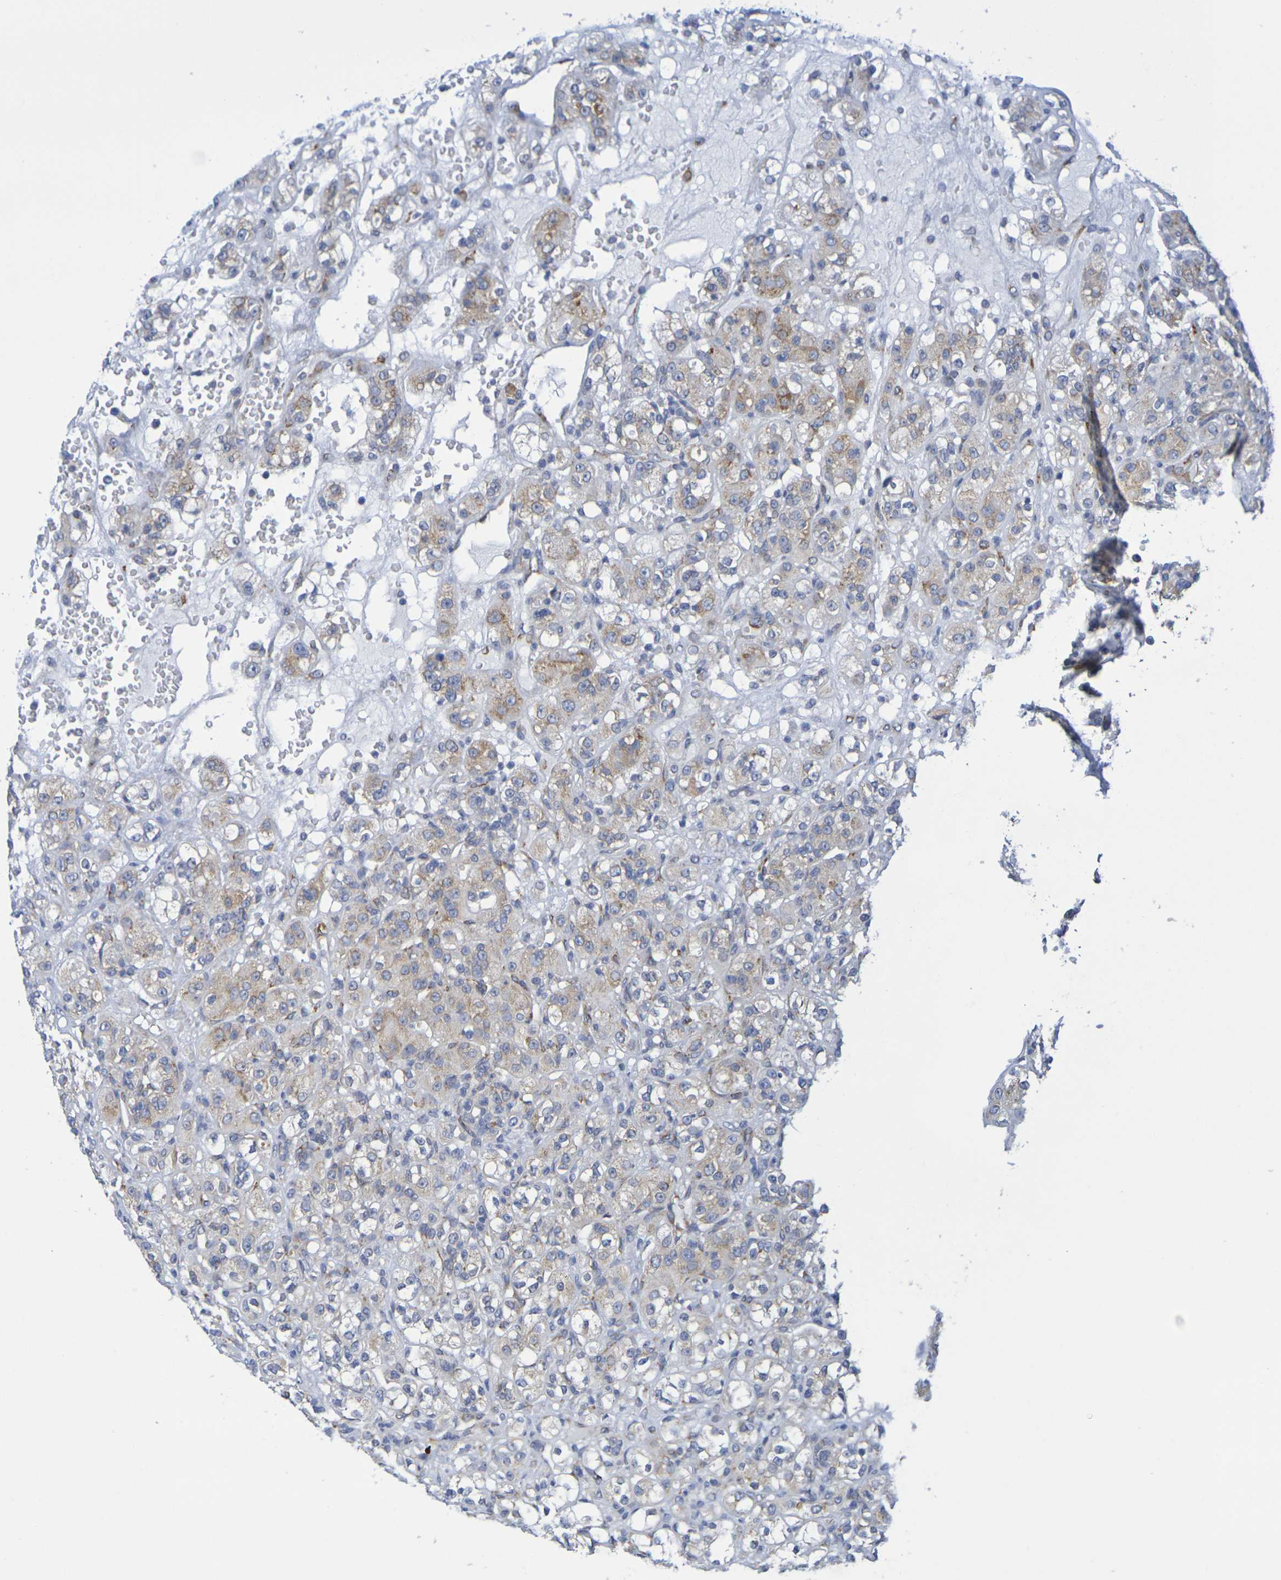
{"staining": {"intensity": "moderate", "quantity": "25%-75%", "location": "cytoplasmic/membranous"}, "tissue": "renal cancer", "cell_type": "Tumor cells", "image_type": "cancer", "snomed": [{"axis": "morphology", "description": "Normal tissue, NOS"}, {"axis": "morphology", "description": "Adenocarcinoma, NOS"}, {"axis": "topography", "description": "Kidney"}], "caption": "High-magnification brightfield microscopy of renal cancer stained with DAB (brown) and counterstained with hematoxylin (blue). tumor cells exhibit moderate cytoplasmic/membranous staining is identified in about25%-75% of cells.", "gene": "TMCC3", "patient": {"sex": "male", "age": 61}}